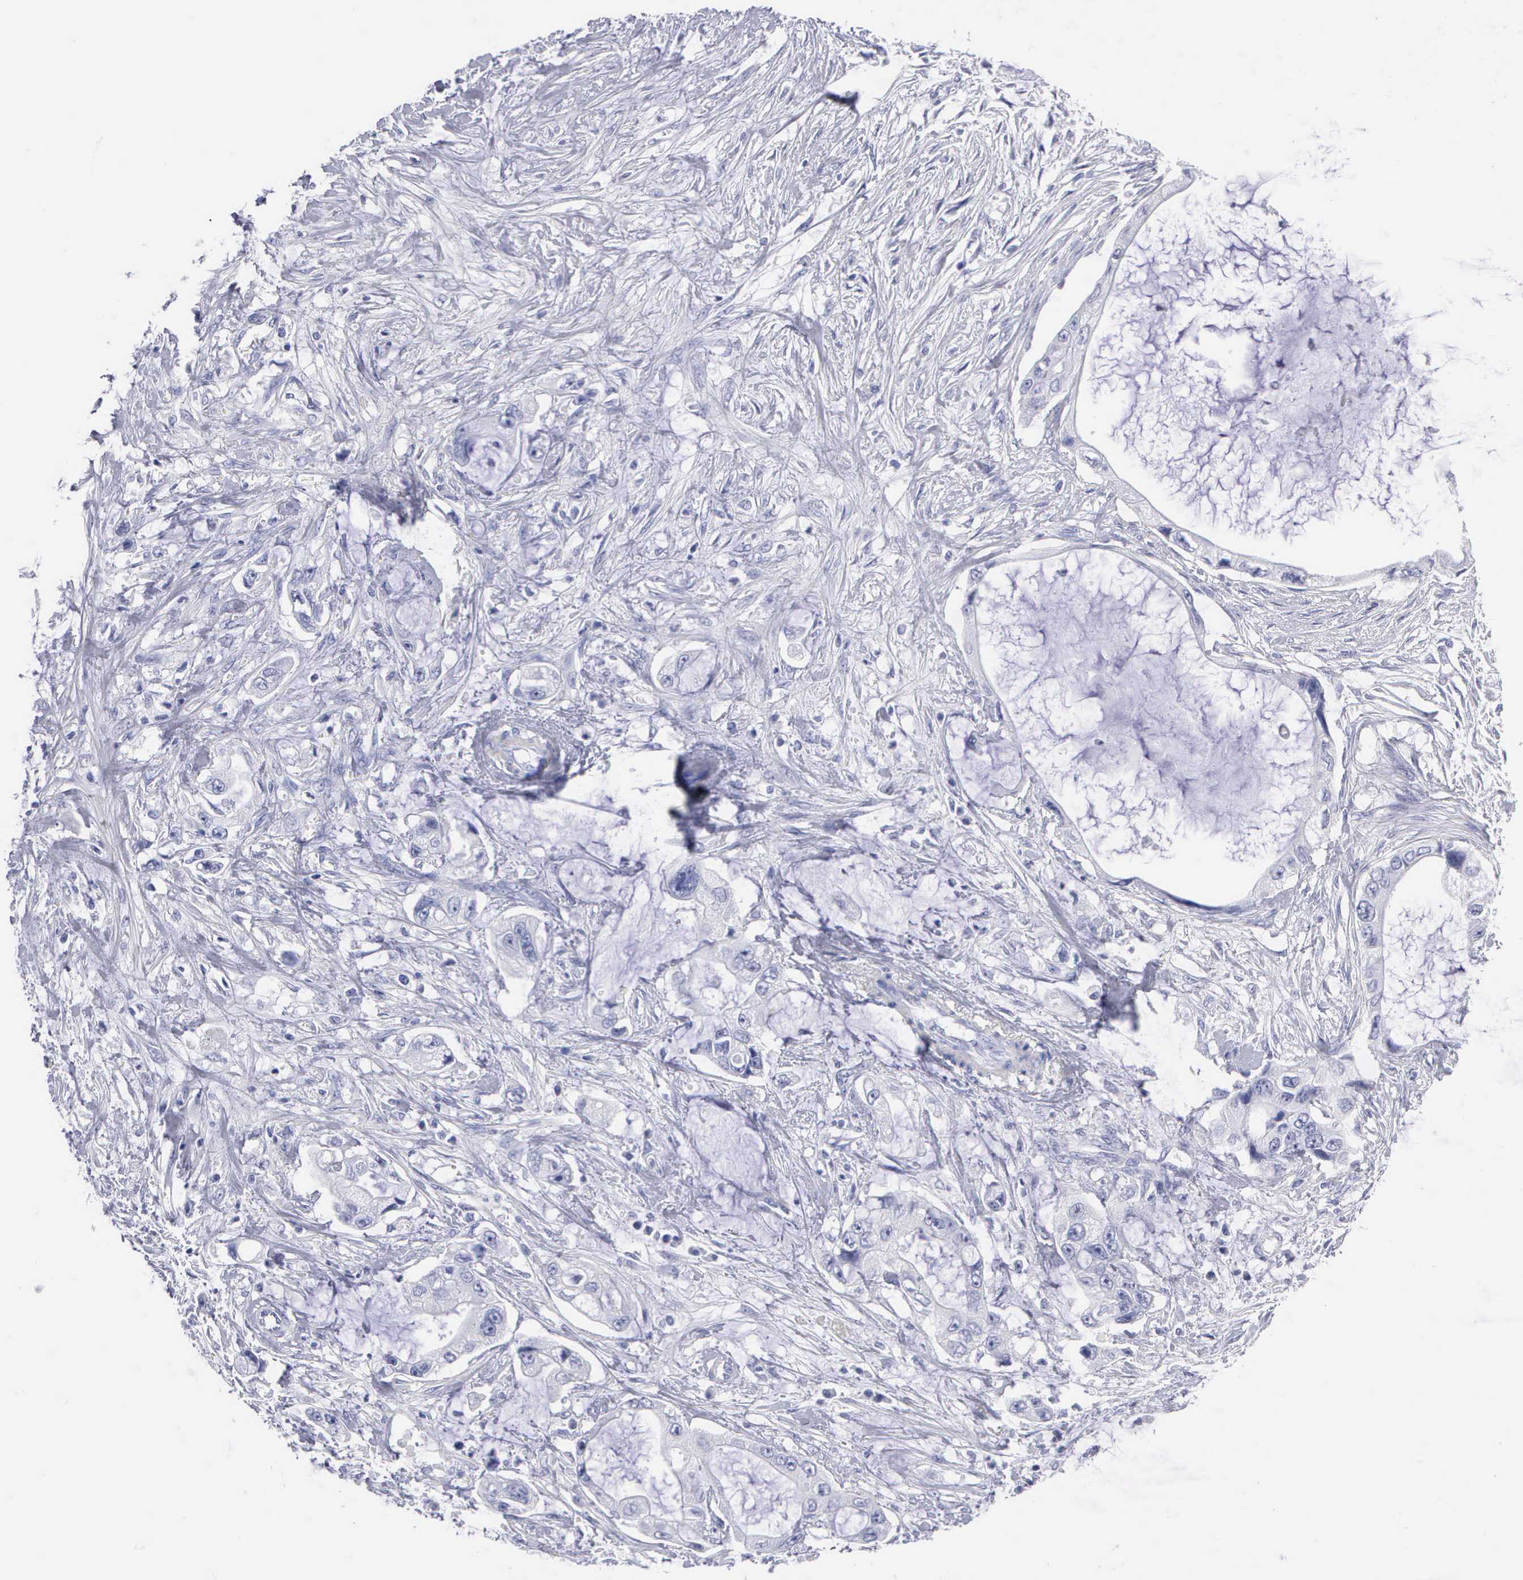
{"staining": {"intensity": "negative", "quantity": "none", "location": "none"}, "tissue": "pancreatic cancer", "cell_type": "Tumor cells", "image_type": "cancer", "snomed": [{"axis": "morphology", "description": "Adenocarcinoma, NOS"}, {"axis": "topography", "description": "Pancreas"}, {"axis": "topography", "description": "Stomach, upper"}], "caption": "Histopathology image shows no protein staining in tumor cells of pancreatic cancer (adenocarcinoma) tissue. (Stains: DAB (3,3'-diaminobenzidine) IHC with hematoxylin counter stain, Microscopy: brightfield microscopy at high magnification).", "gene": "CYP19A1", "patient": {"sex": "male", "age": 77}}